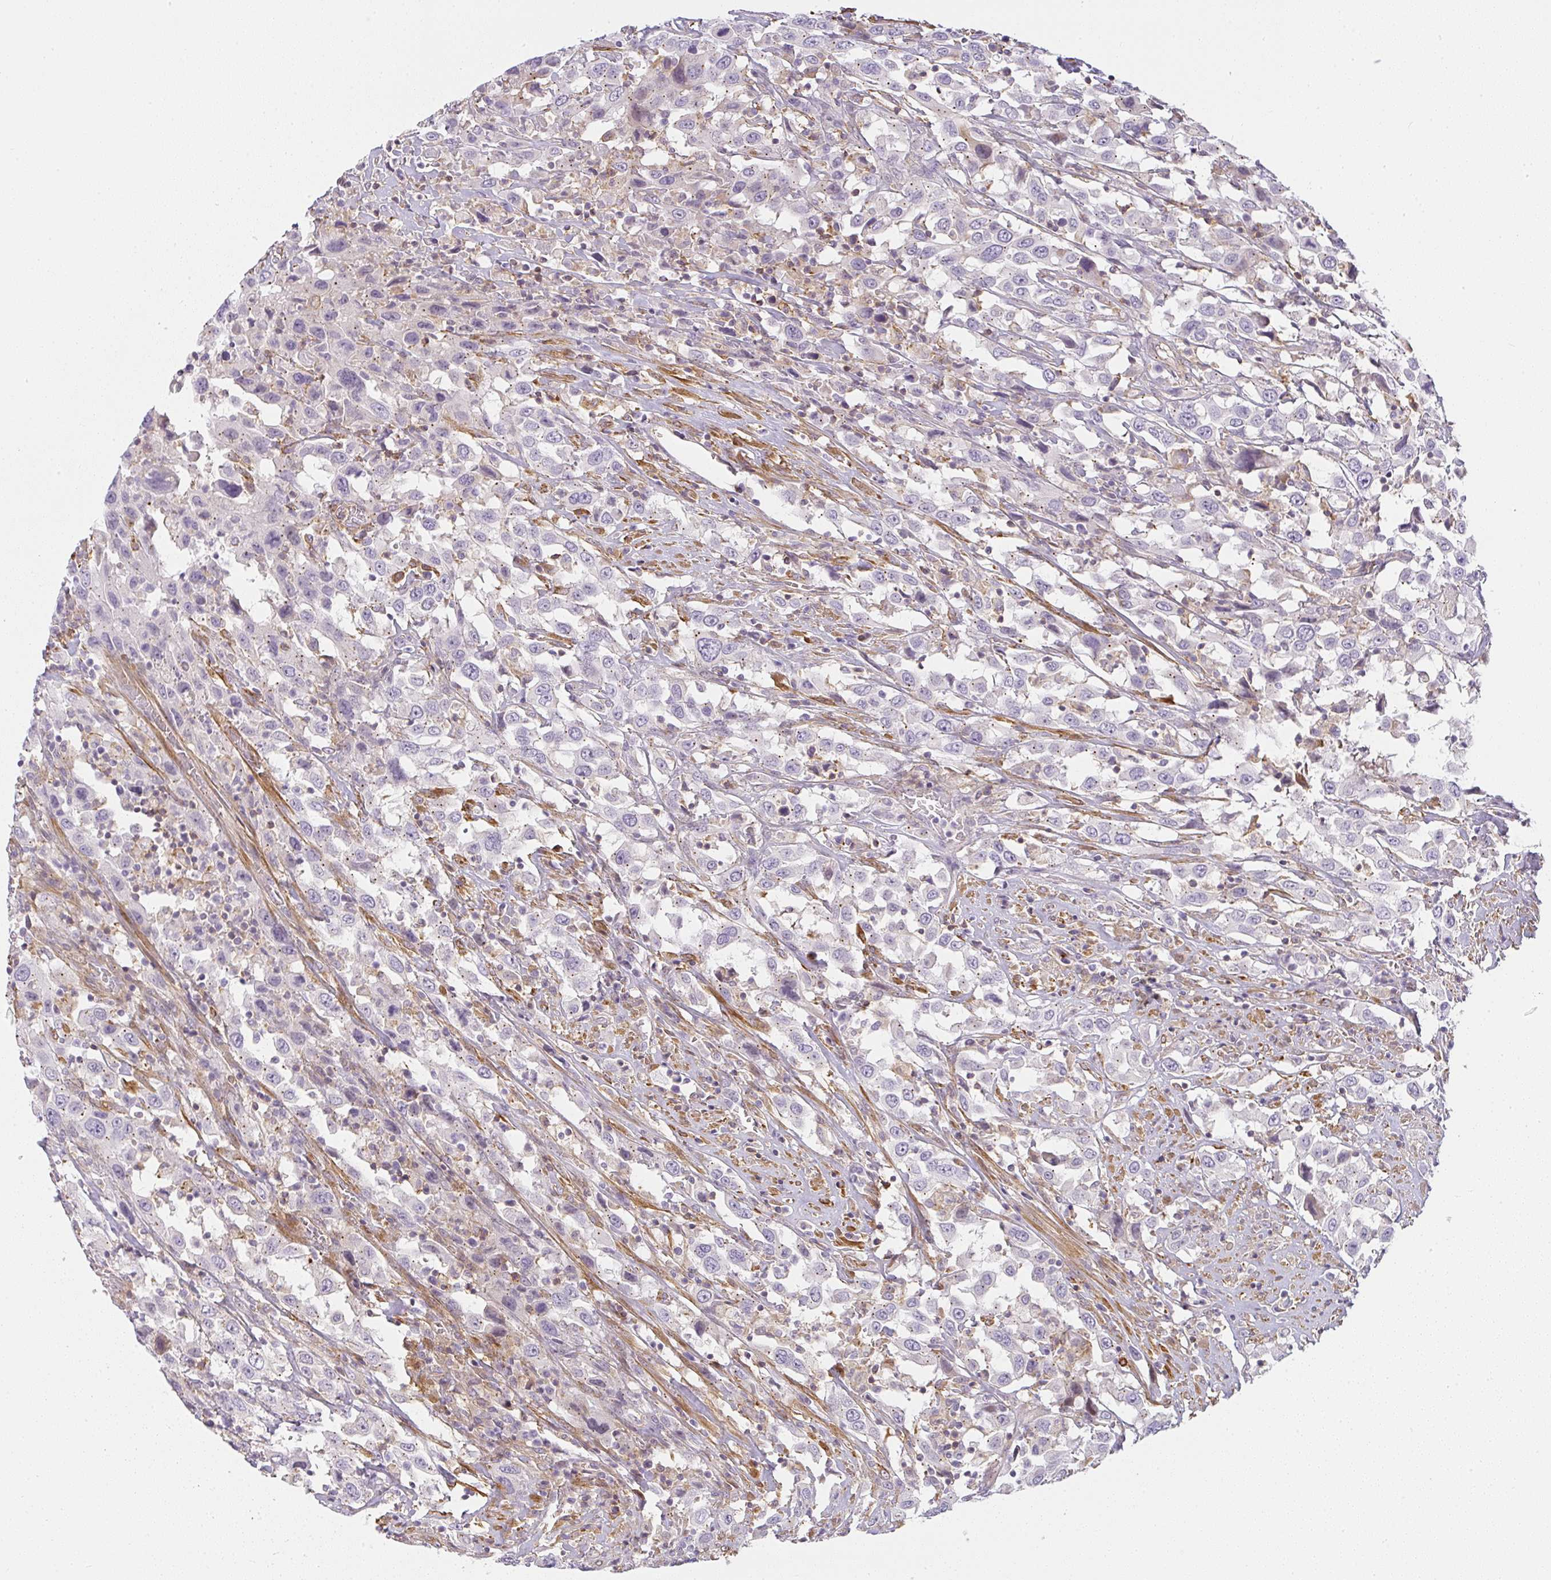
{"staining": {"intensity": "negative", "quantity": "none", "location": "none"}, "tissue": "urothelial cancer", "cell_type": "Tumor cells", "image_type": "cancer", "snomed": [{"axis": "morphology", "description": "Urothelial carcinoma, High grade"}, {"axis": "topography", "description": "Urinary bladder"}], "caption": "Tumor cells are negative for brown protein staining in urothelial cancer.", "gene": "SULF1", "patient": {"sex": "male", "age": 61}}